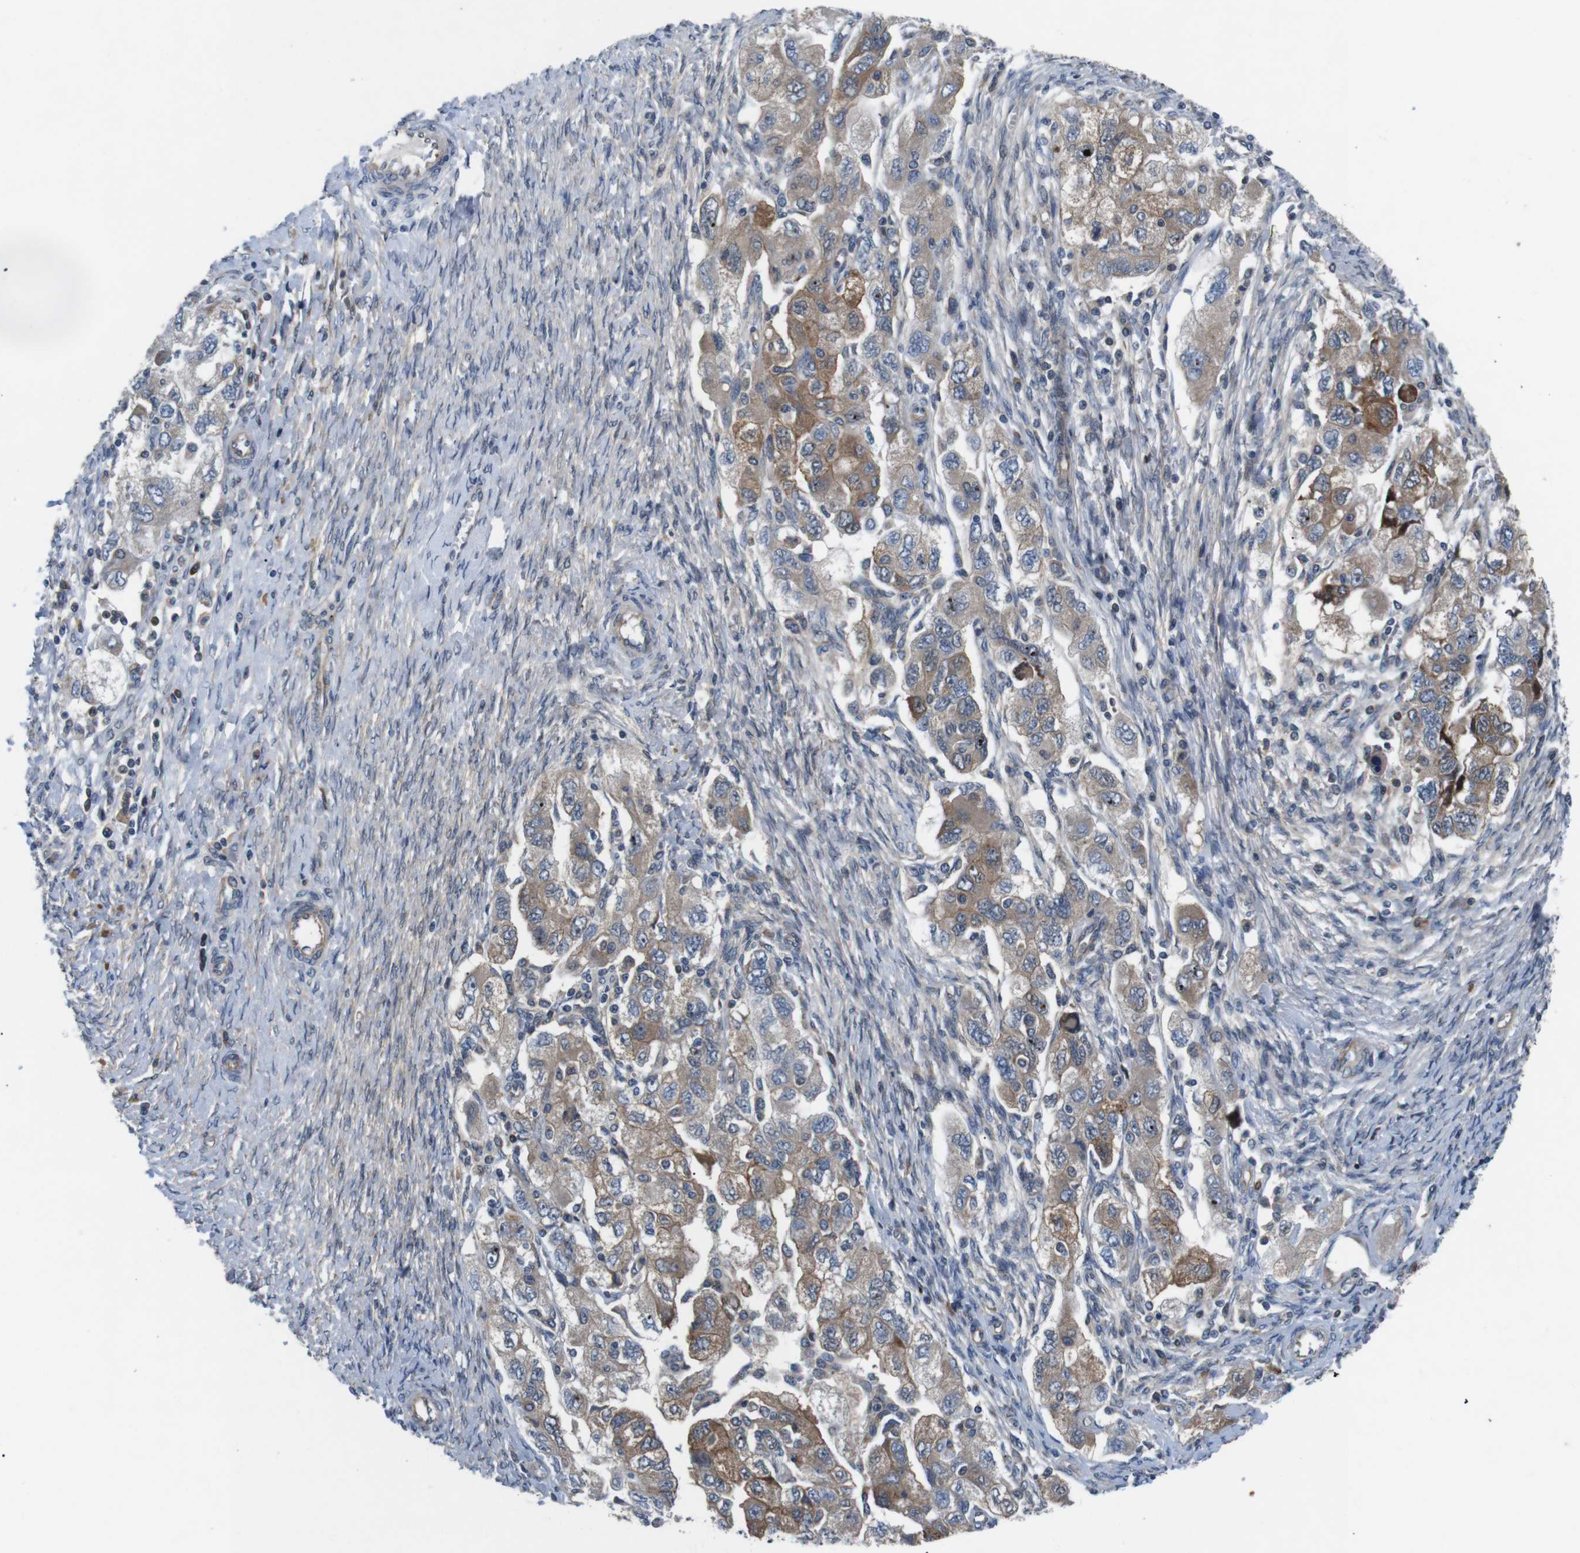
{"staining": {"intensity": "moderate", "quantity": ">75%", "location": "cytoplasmic/membranous"}, "tissue": "ovarian cancer", "cell_type": "Tumor cells", "image_type": "cancer", "snomed": [{"axis": "morphology", "description": "Carcinoma, NOS"}, {"axis": "morphology", "description": "Cystadenocarcinoma, serous, NOS"}, {"axis": "topography", "description": "Ovary"}], "caption": "An immunohistochemistry (IHC) image of tumor tissue is shown. Protein staining in brown shows moderate cytoplasmic/membranous positivity in ovarian carcinoma within tumor cells.", "gene": "JAK1", "patient": {"sex": "female", "age": 69}}